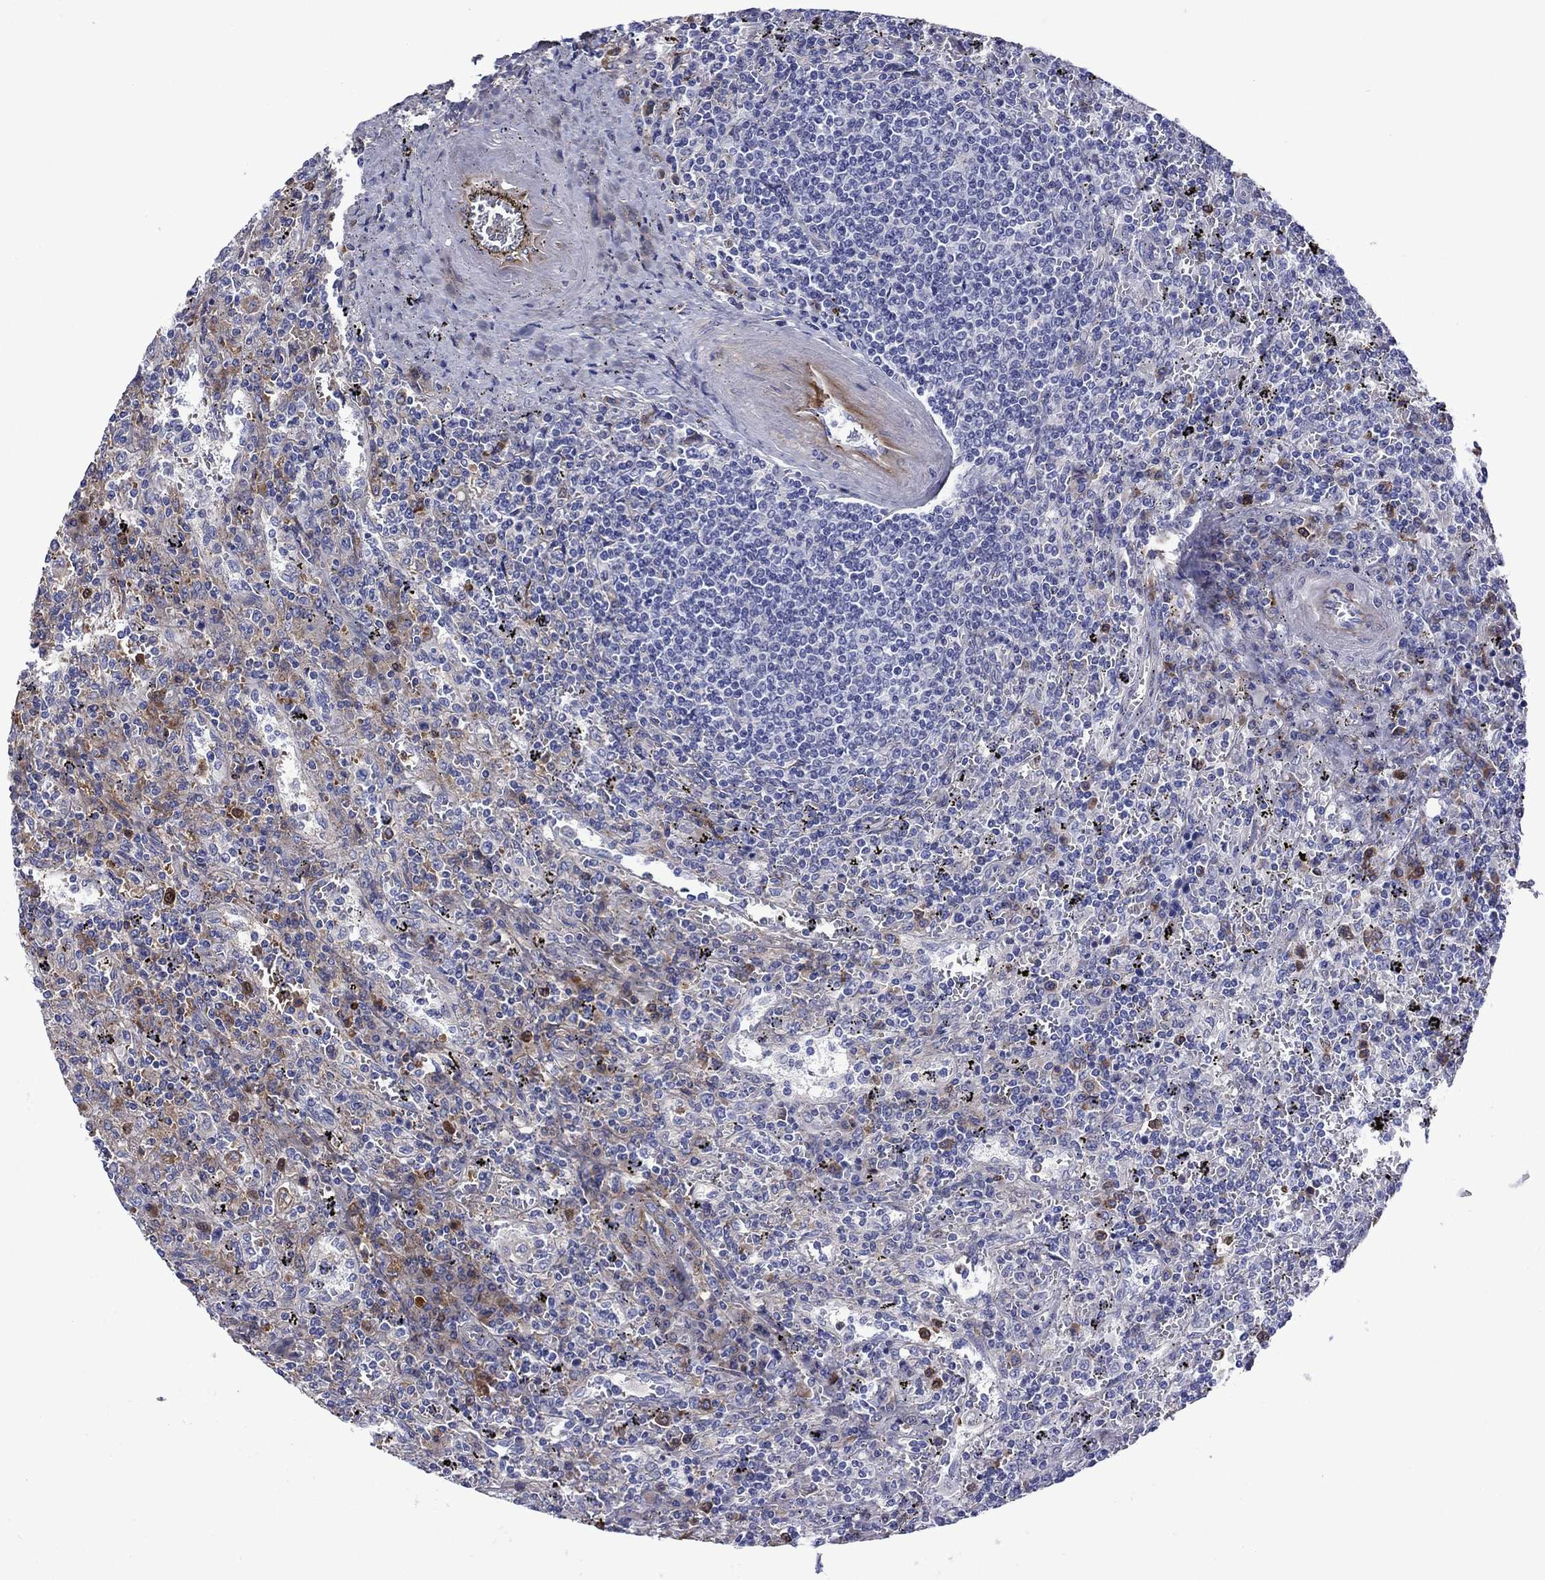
{"staining": {"intensity": "negative", "quantity": "none", "location": "none"}, "tissue": "lymphoma", "cell_type": "Tumor cells", "image_type": "cancer", "snomed": [{"axis": "morphology", "description": "Malignant lymphoma, non-Hodgkin's type, Low grade"}, {"axis": "topography", "description": "Spleen"}], "caption": "Immunohistochemical staining of lymphoma reveals no significant expression in tumor cells.", "gene": "HSPG2", "patient": {"sex": "male", "age": 62}}